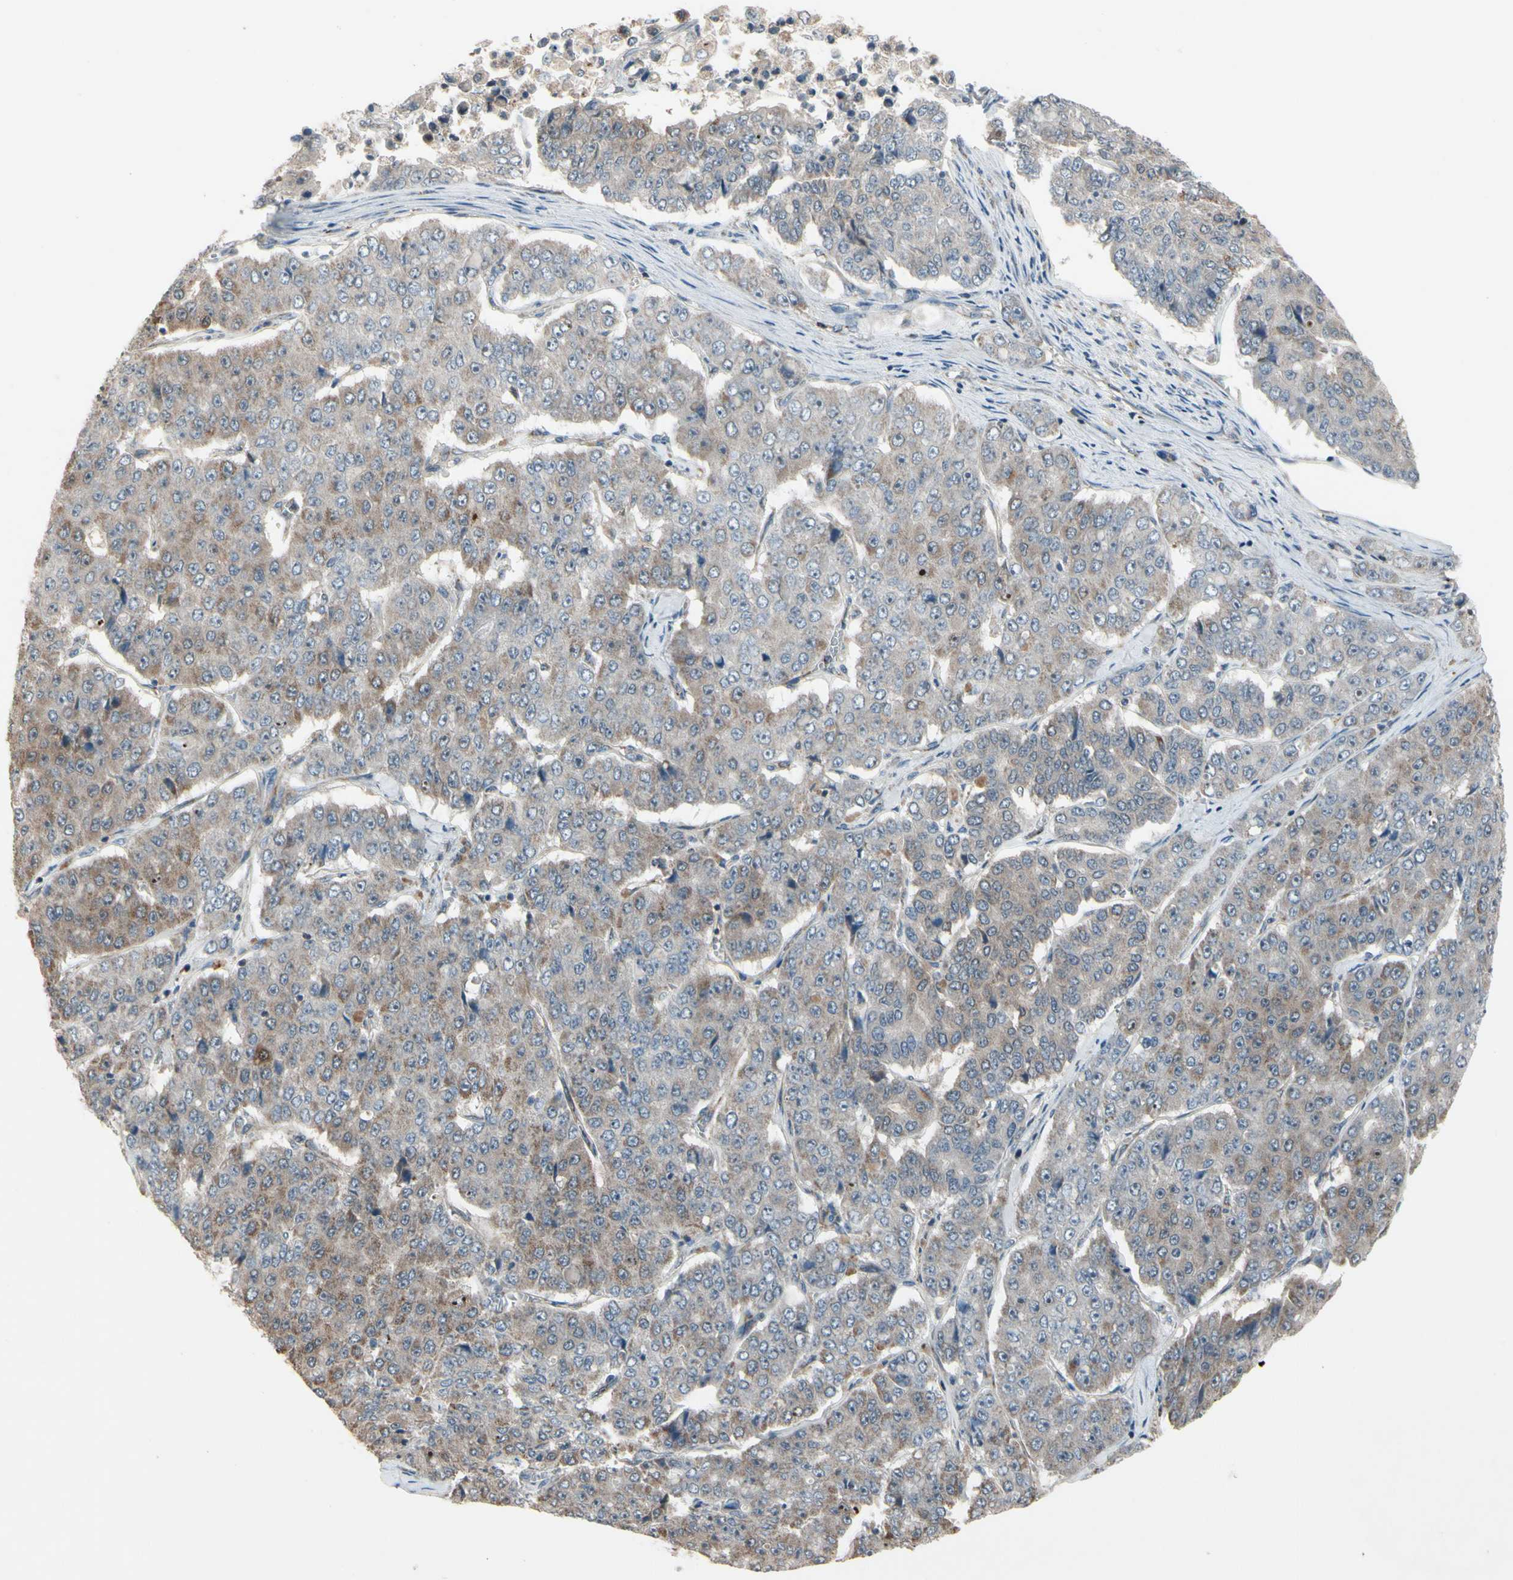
{"staining": {"intensity": "weak", "quantity": ">75%", "location": "cytoplasmic/membranous"}, "tissue": "pancreatic cancer", "cell_type": "Tumor cells", "image_type": "cancer", "snomed": [{"axis": "morphology", "description": "Adenocarcinoma, NOS"}, {"axis": "topography", "description": "Pancreas"}], "caption": "Immunohistochemistry histopathology image of pancreatic cancer stained for a protein (brown), which shows low levels of weak cytoplasmic/membranous staining in about >75% of tumor cells.", "gene": "CPT1A", "patient": {"sex": "male", "age": 50}}